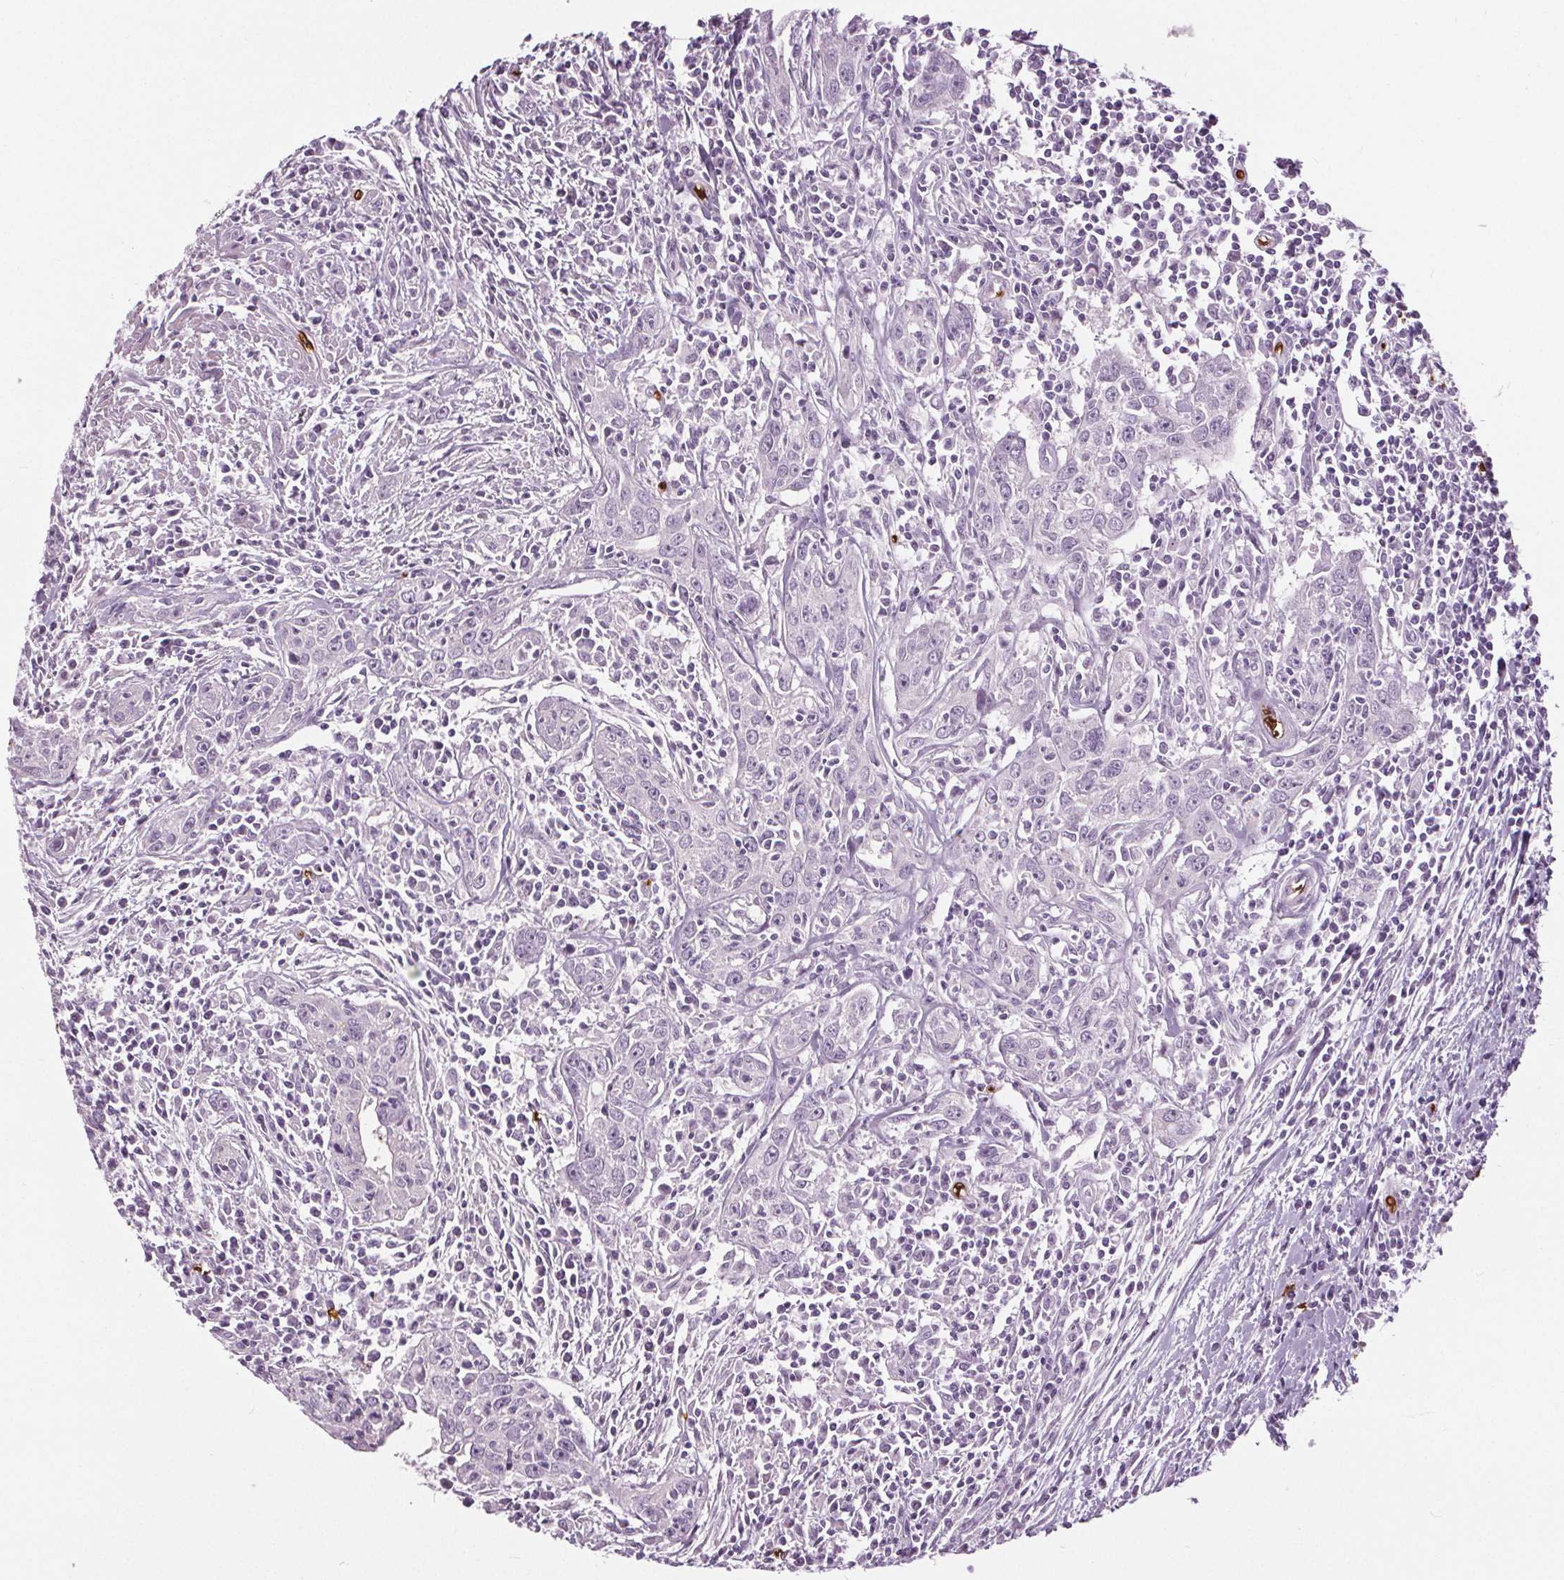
{"staining": {"intensity": "negative", "quantity": "none", "location": "none"}, "tissue": "urothelial cancer", "cell_type": "Tumor cells", "image_type": "cancer", "snomed": [{"axis": "morphology", "description": "Urothelial carcinoma, High grade"}, {"axis": "topography", "description": "Urinary bladder"}], "caption": "Tumor cells show no significant positivity in urothelial carcinoma (high-grade).", "gene": "SLC4A1", "patient": {"sex": "male", "age": 83}}